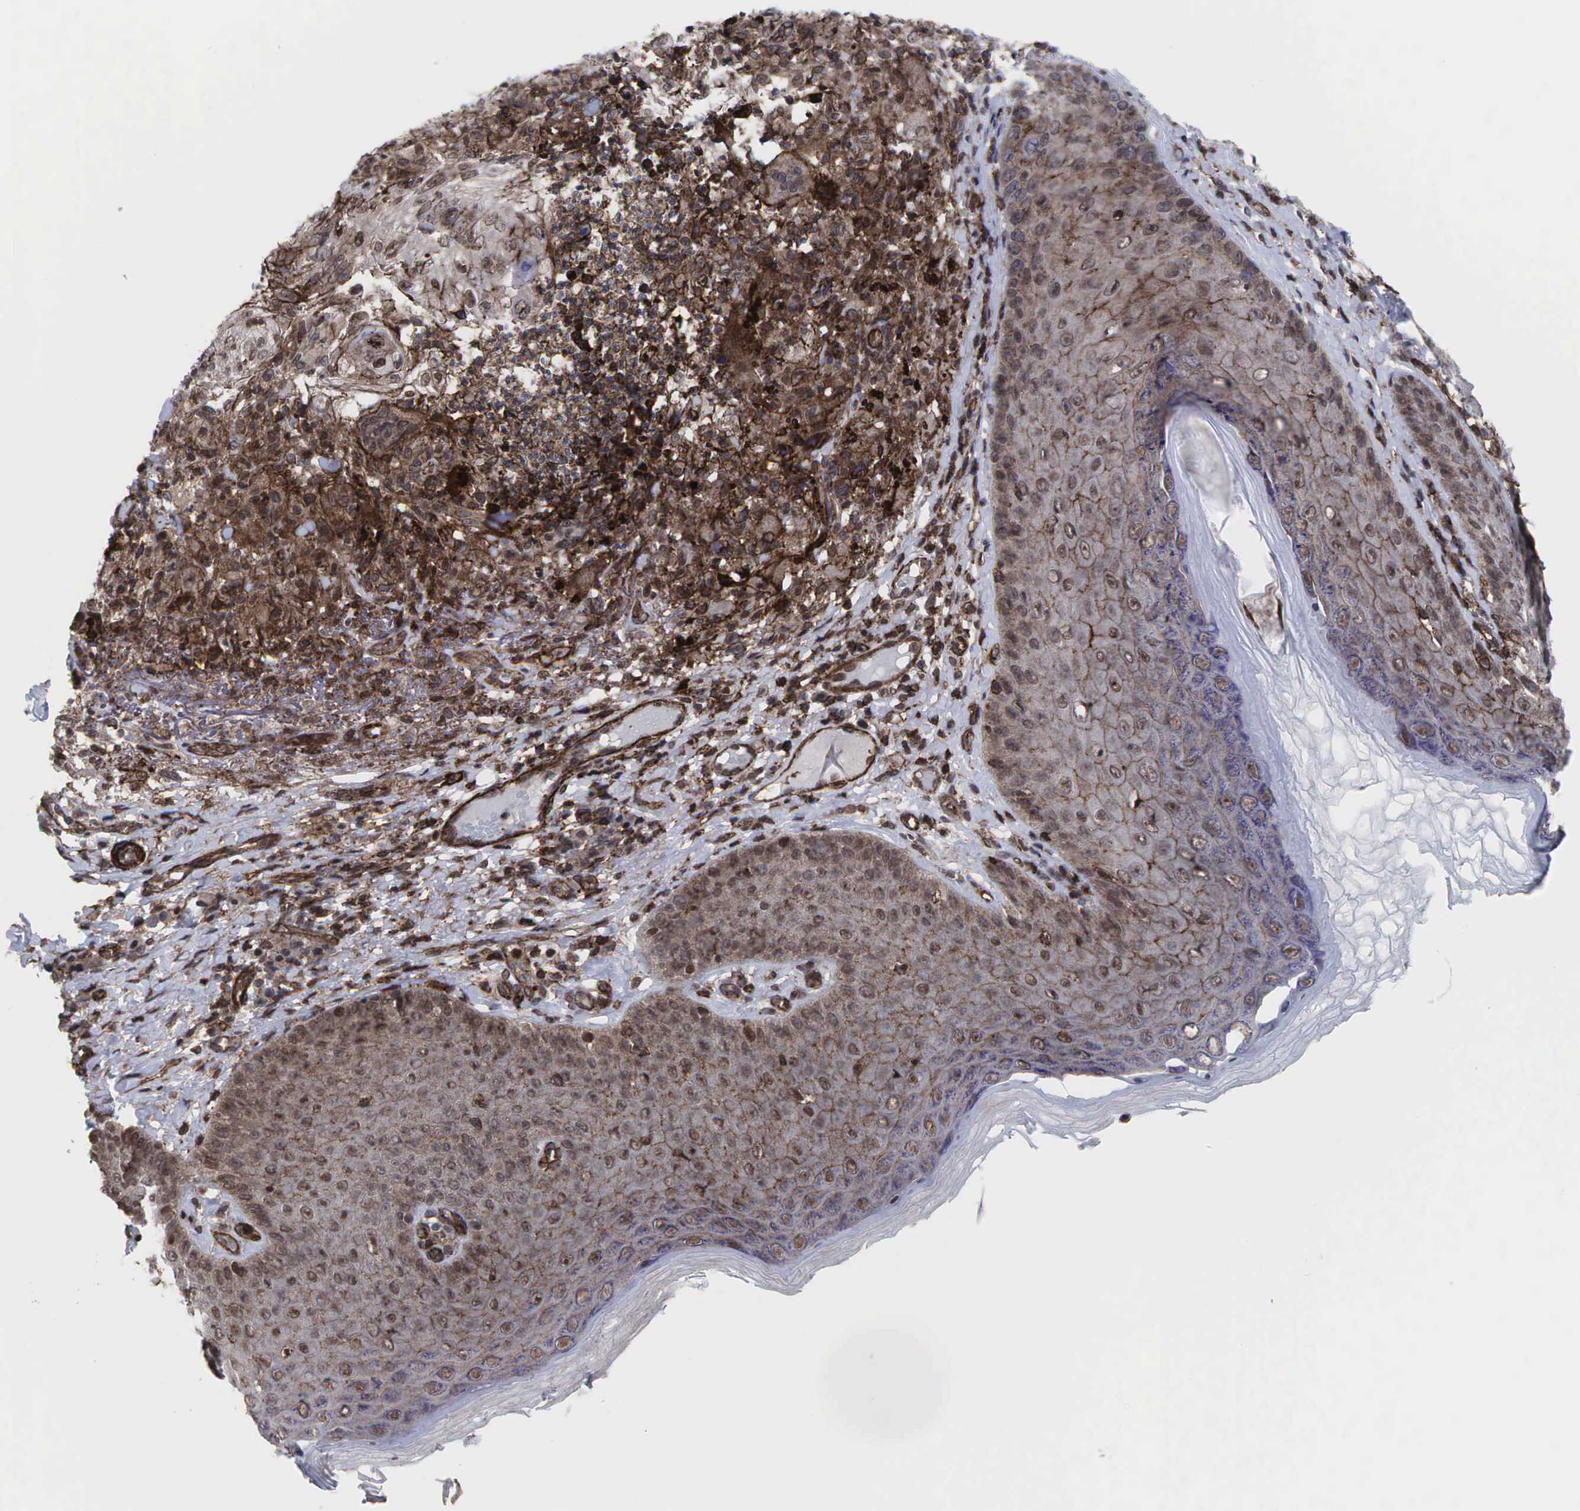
{"staining": {"intensity": "moderate", "quantity": ">75%", "location": "cytoplasmic/membranous"}, "tissue": "skin cancer", "cell_type": "Tumor cells", "image_type": "cancer", "snomed": [{"axis": "morphology", "description": "Normal tissue, NOS"}, {"axis": "morphology", "description": "Basal cell carcinoma"}, {"axis": "topography", "description": "Skin"}], "caption": "Human basal cell carcinoma (skin) stained for a protein (brown) displays moderate cytoplasmic/membranous positive positivity in about >75% of tumor cells.", "gene": "GPRASP1", "patient": {"sex": "male", "age": 74}}